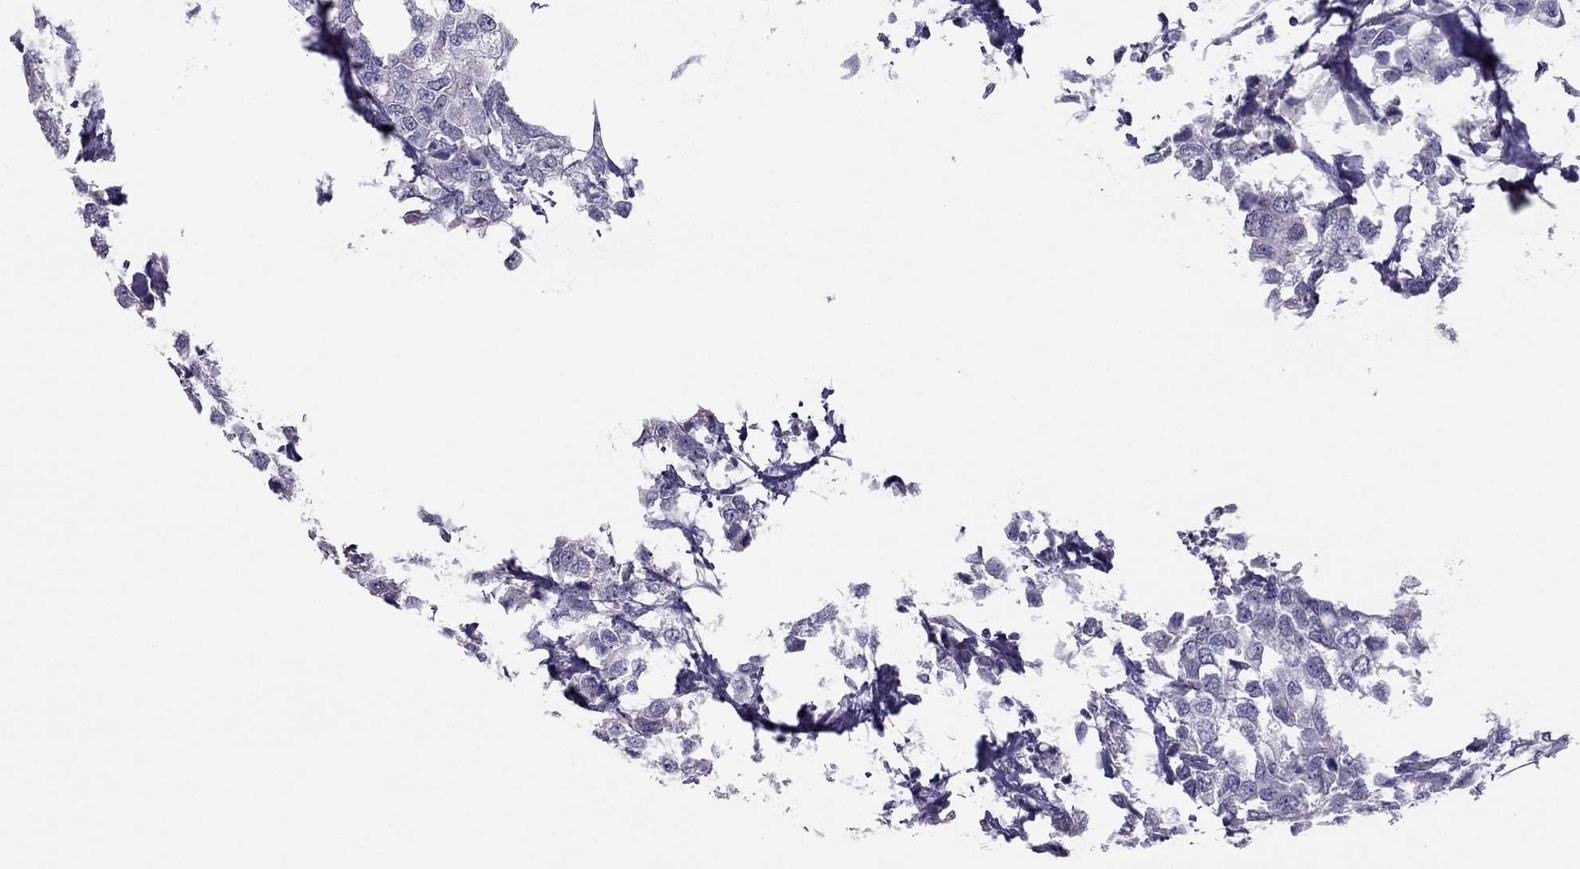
{"staining": {"intensity": "negative", "quantity": "none", "location": "none"}, "tissue": "breast cancer", "cell_type": "Tumor cells", "image_type": "cancer", "snomed": [{"axis": "morphology", "description": "Duct carcinoma"}, {"axis": "topography", "description": "Breast"}], "caption": "Breast cancer was stained to show a protein in brown. There is no significant expression in tumor cells.", "gene": "RGS8", "patient": {"sex": "female", "age": 80}}